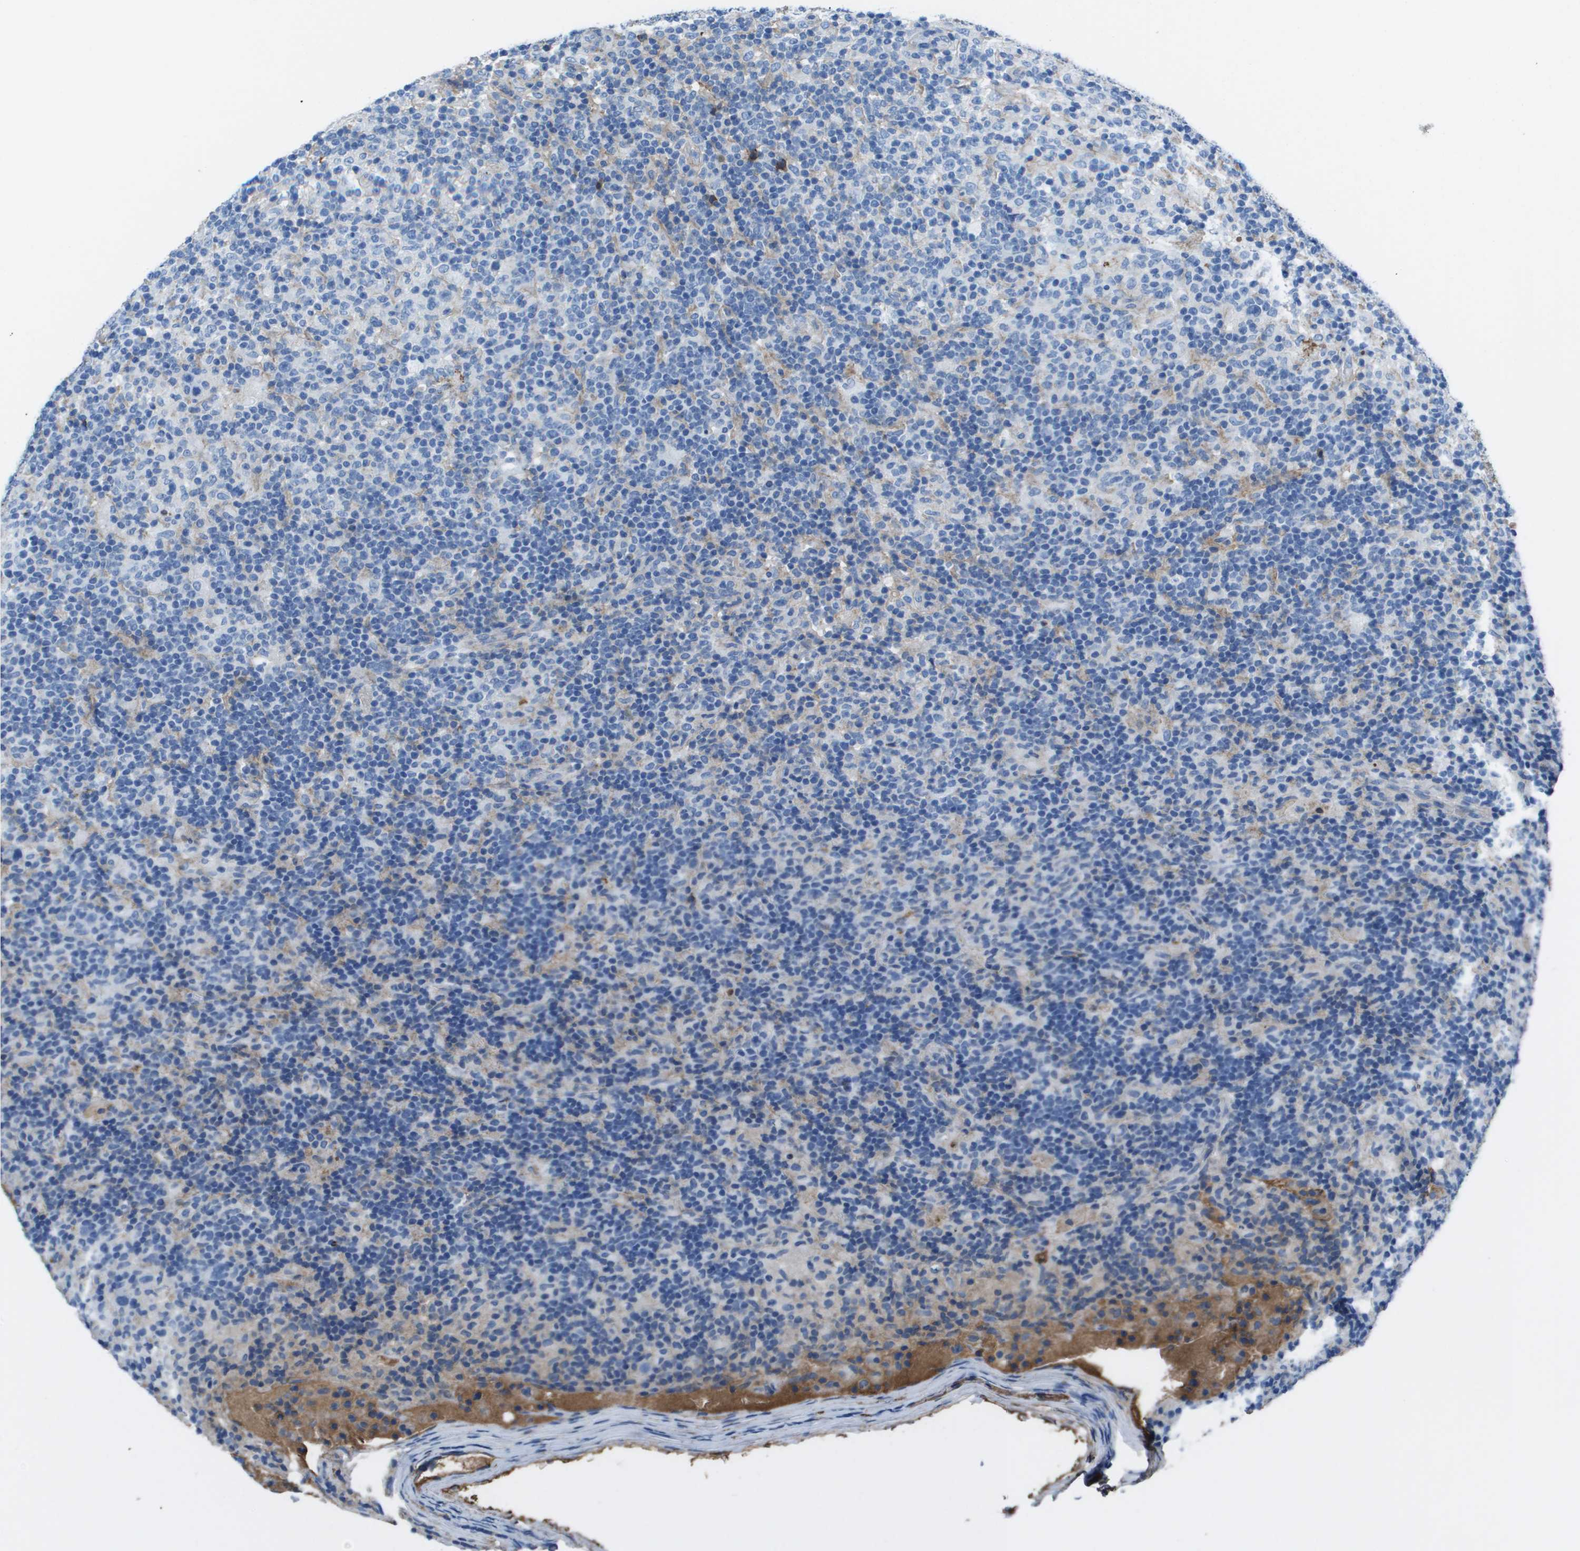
{"staining": {"intensity": "negative", "quantity": "none", "location": "none"}, "tissue": "lymphoma", "cell_type": "Tumor cells", "image_type": "cancer", "snomed": [{"axis": "morphology", "description": "Hodgkin's disease, NOS"}, {"axis": "topography", "description": "Lymph node"}], "caption": "Immunohistochemical staining of lymphoma shows no significant staining in tumor cells. The staining was performed using DAB (3,3'-diaminobenzidine) to visualize the protein expression in brown, while the nuclei were stained in blue with hematoxylin (Magnification: 20x).", "gene": "VTN", "patient": {"sex": "male", "age": 70}}